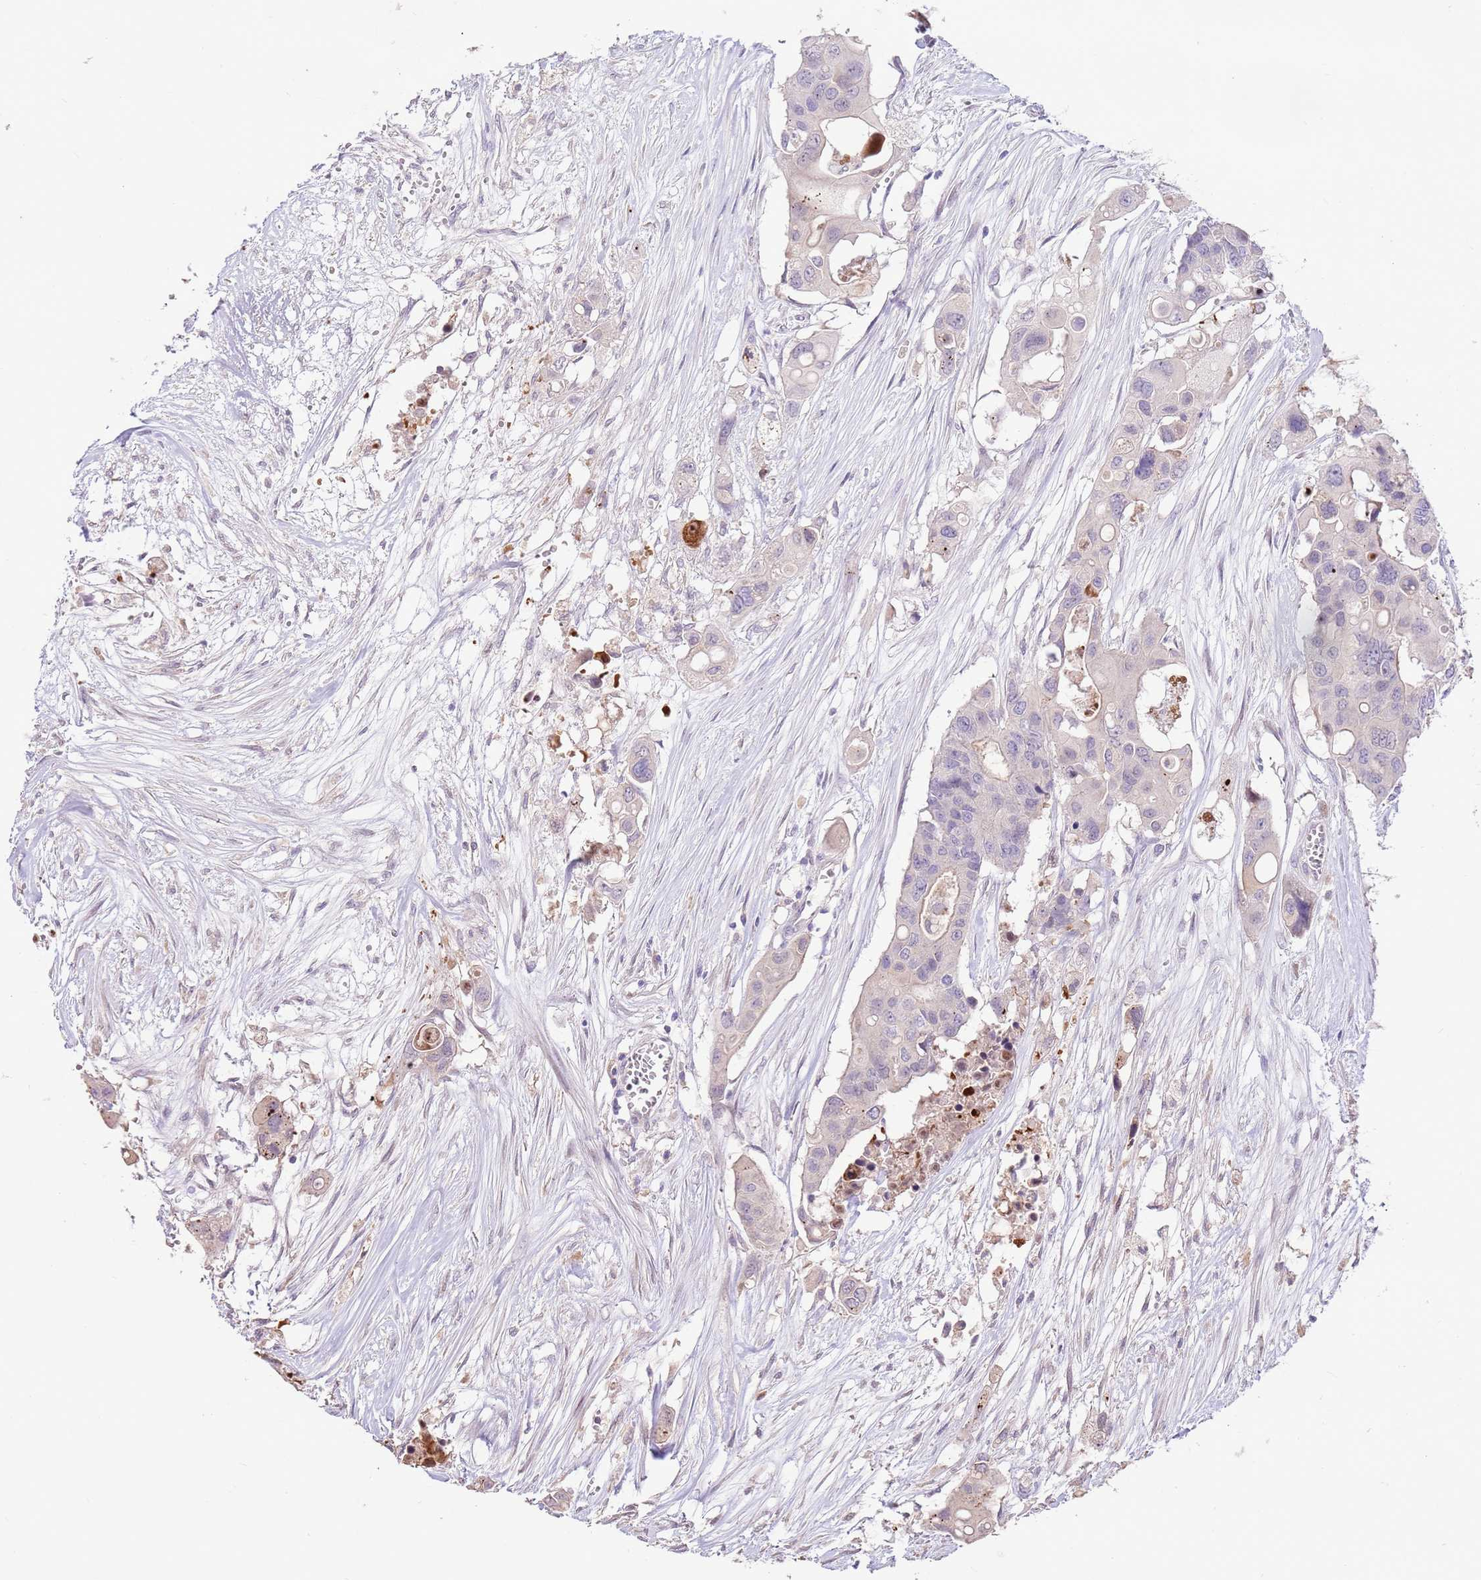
{"staining": {"intensity": "negative", "quantity": "none", "location": "none"}, "tissue": "colorectal cancer", "cell_type": "Tumor cells", "image_type": "cancer", "snomed": [{"axis": "morphology", "description": "Adenocarcinoma, NOS"}, {"axis": "topography", "description": "Colon"}], "caption": "The IHC image has no significant positivity in tumor cells of adenocarcinoma (colorectal) tissue.", "gene": "LGI4", "patient": {"sex": "male", "age": 77}}